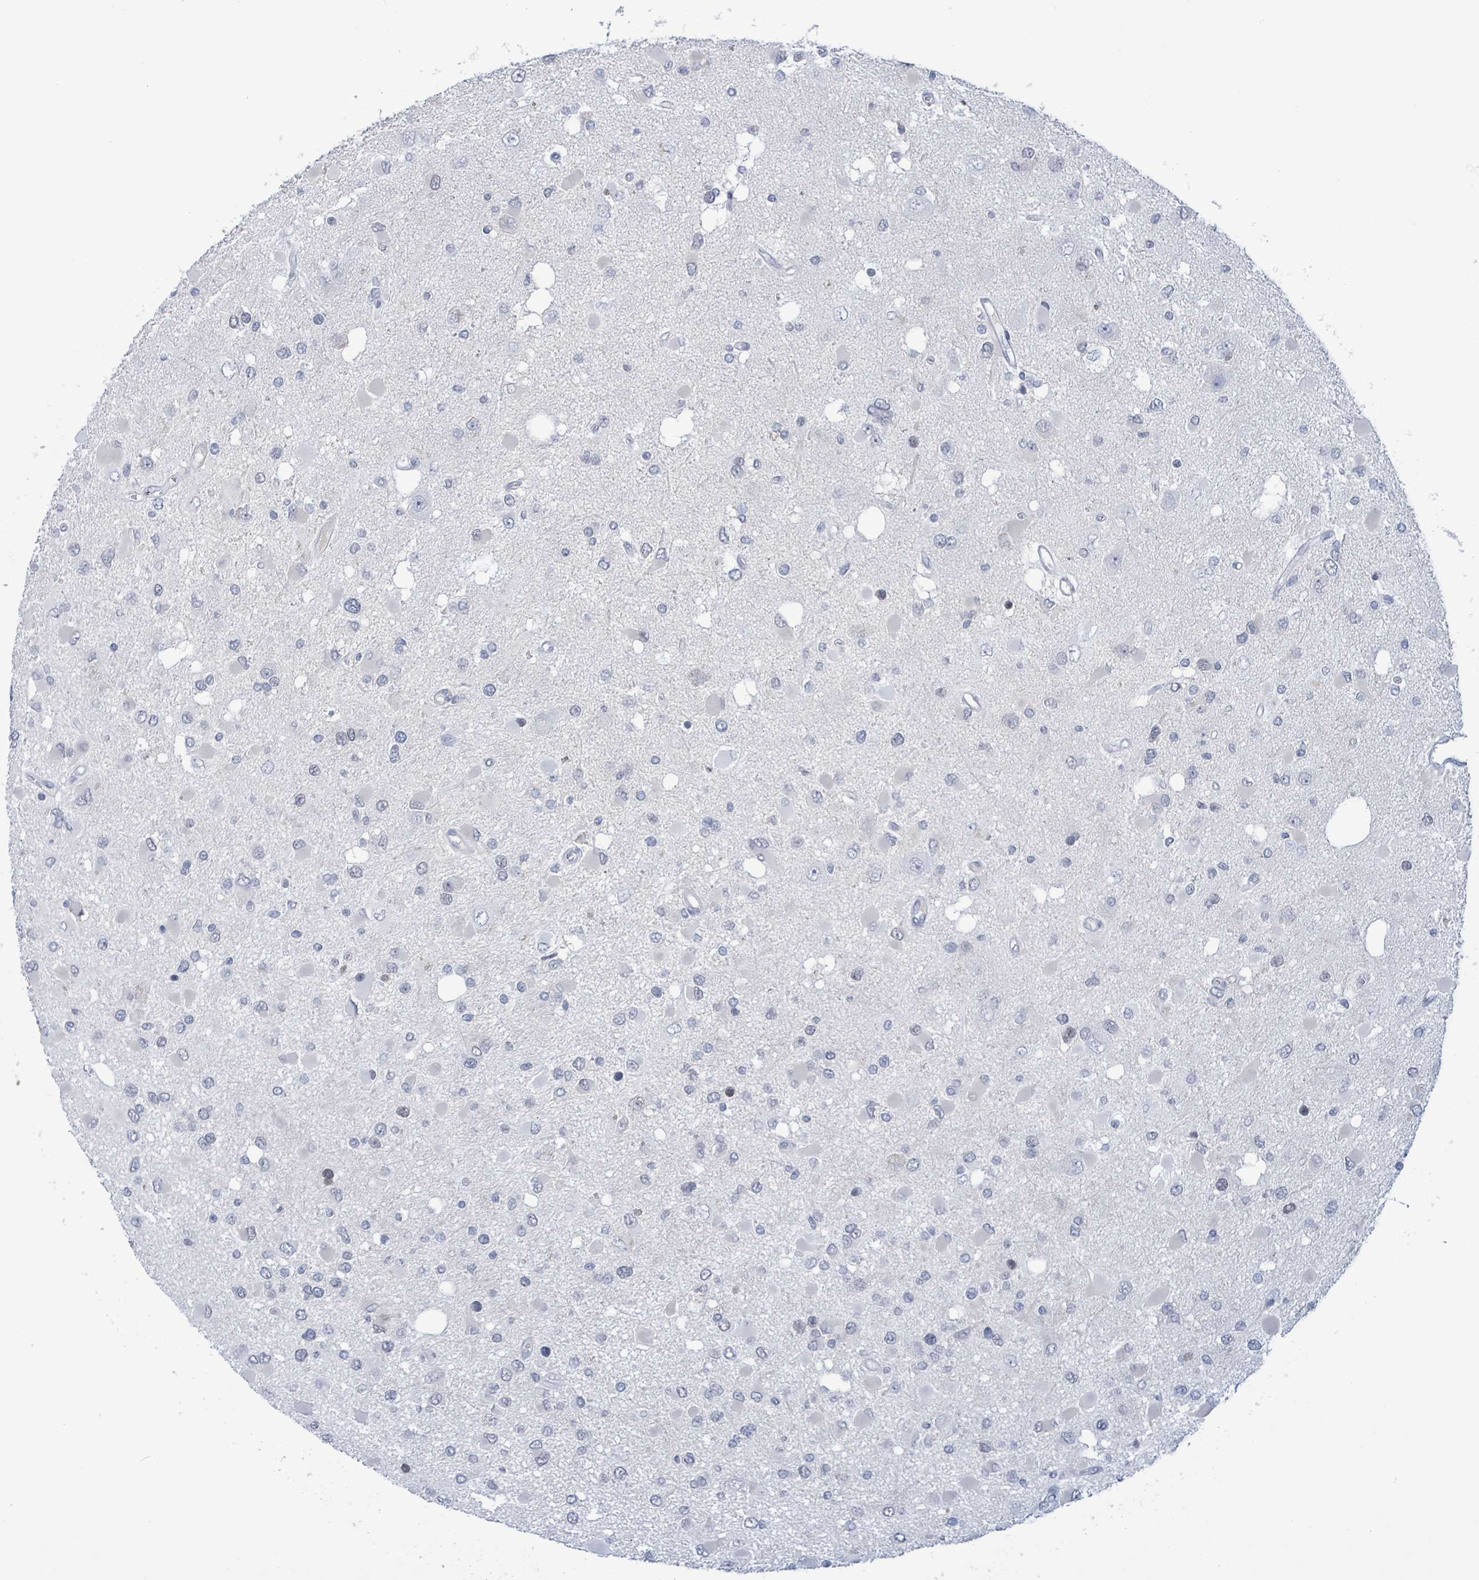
{"staining": {"intensity": "negative", "quantity": "none", "location": "none"}, "tissue": "glioma", "cell_type": "Tumor cells", "image_type": "cancer", "snomed": [{"axis": "morphology", "description": "Glioma, malignant, High grade"}, {"axis": "topography", "description": "Brain"}], "caption": "Immunohistochemical staining of human malignant glioma (high-grade) displays no significant expression in tumor cells. (DAB immunohistochemistry visualized using brightfield microscopy, high magnification).", "gene": "NTN3", "patient": {"sex": "male", "age": 53}}